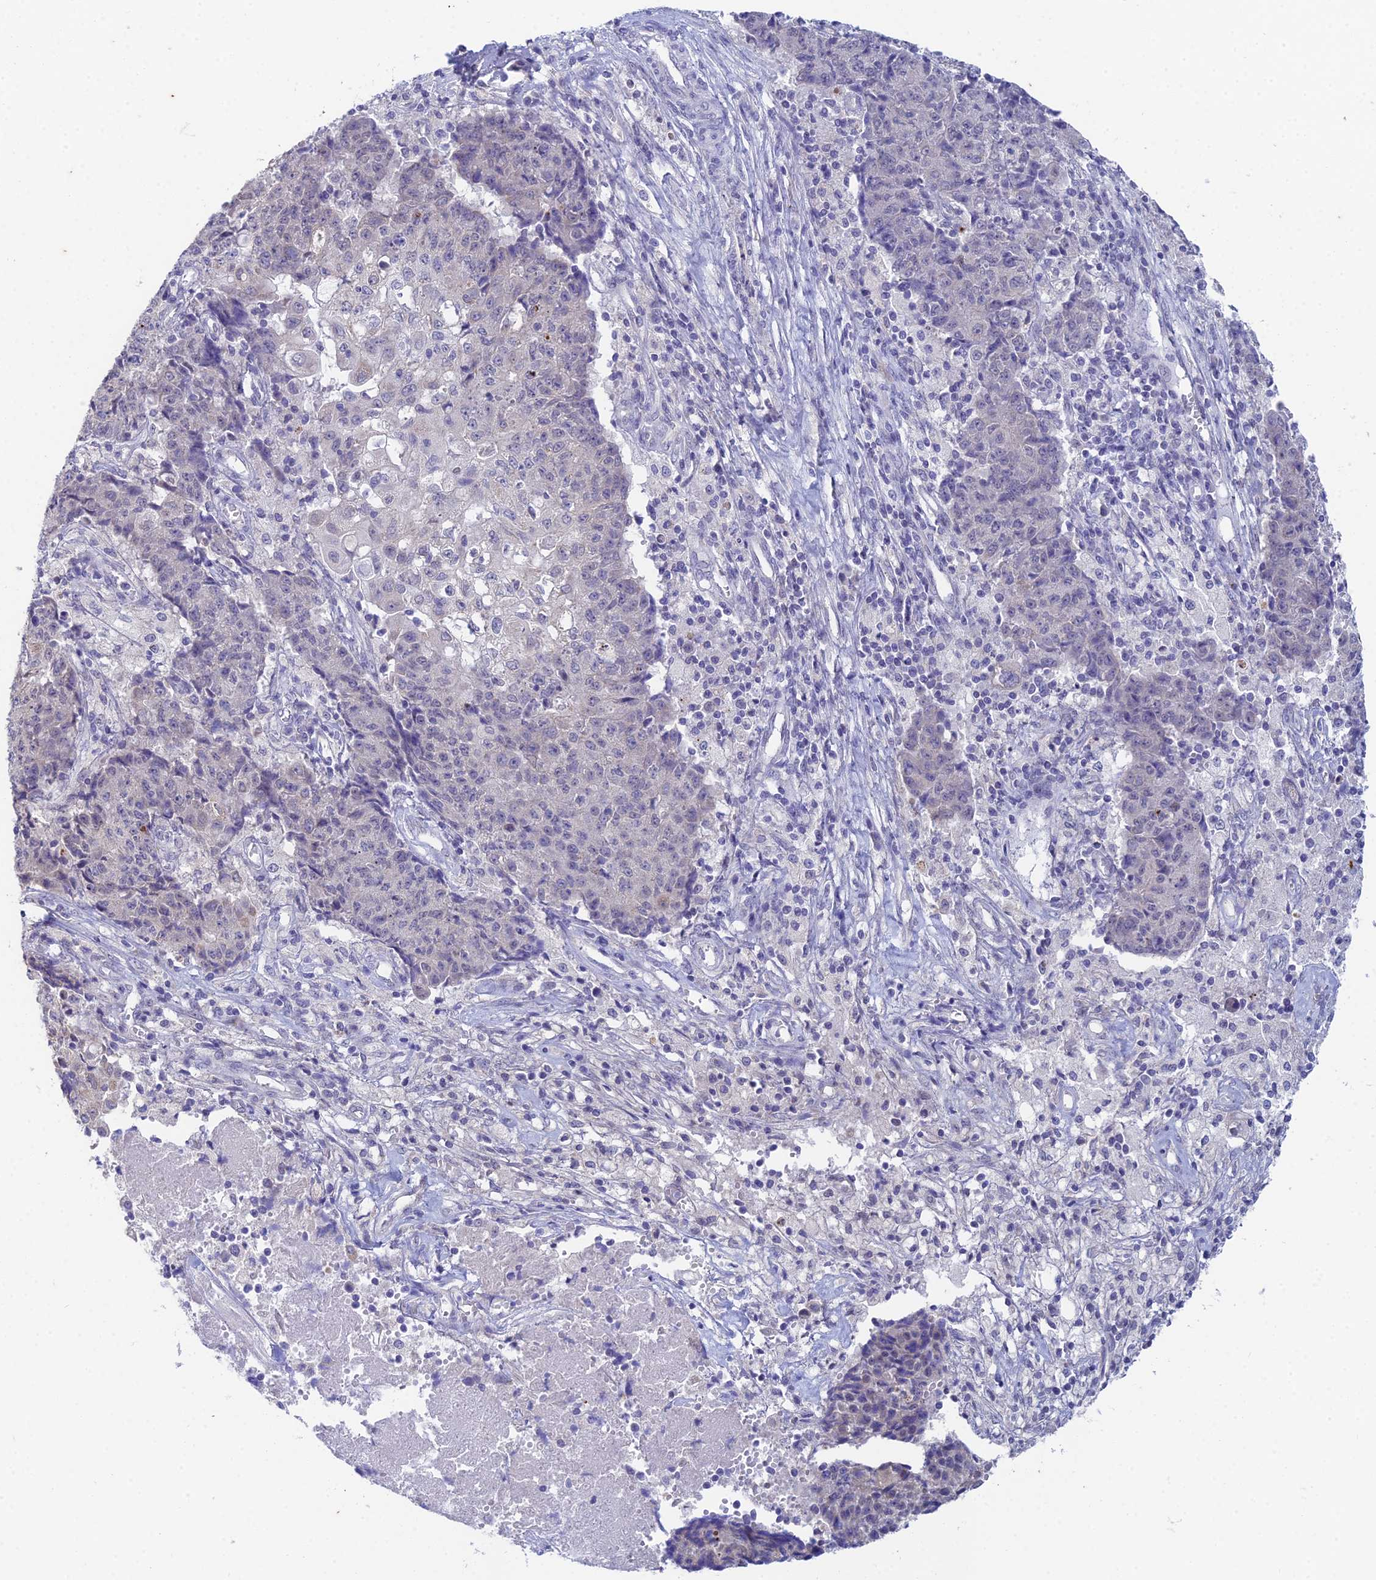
{"staining": {"intensity": "negative", "quantity": "none", "location": "none"}, "tissue": "ovarian cancer", "cell_type": "Tumor cells", "image_type": "cancer", "snomed": [{"axis": "morphology", "description": "Carcinoma, endometroid"}, {"axis": "topography", "description": "Ovary"}], "caption": "Image shows no protein positivity in tumor cells of endometroid carcinoma (ovarian) tissue.", "gene": "EEF2KMT", "patient": {"sex": "female", "age": 42}}